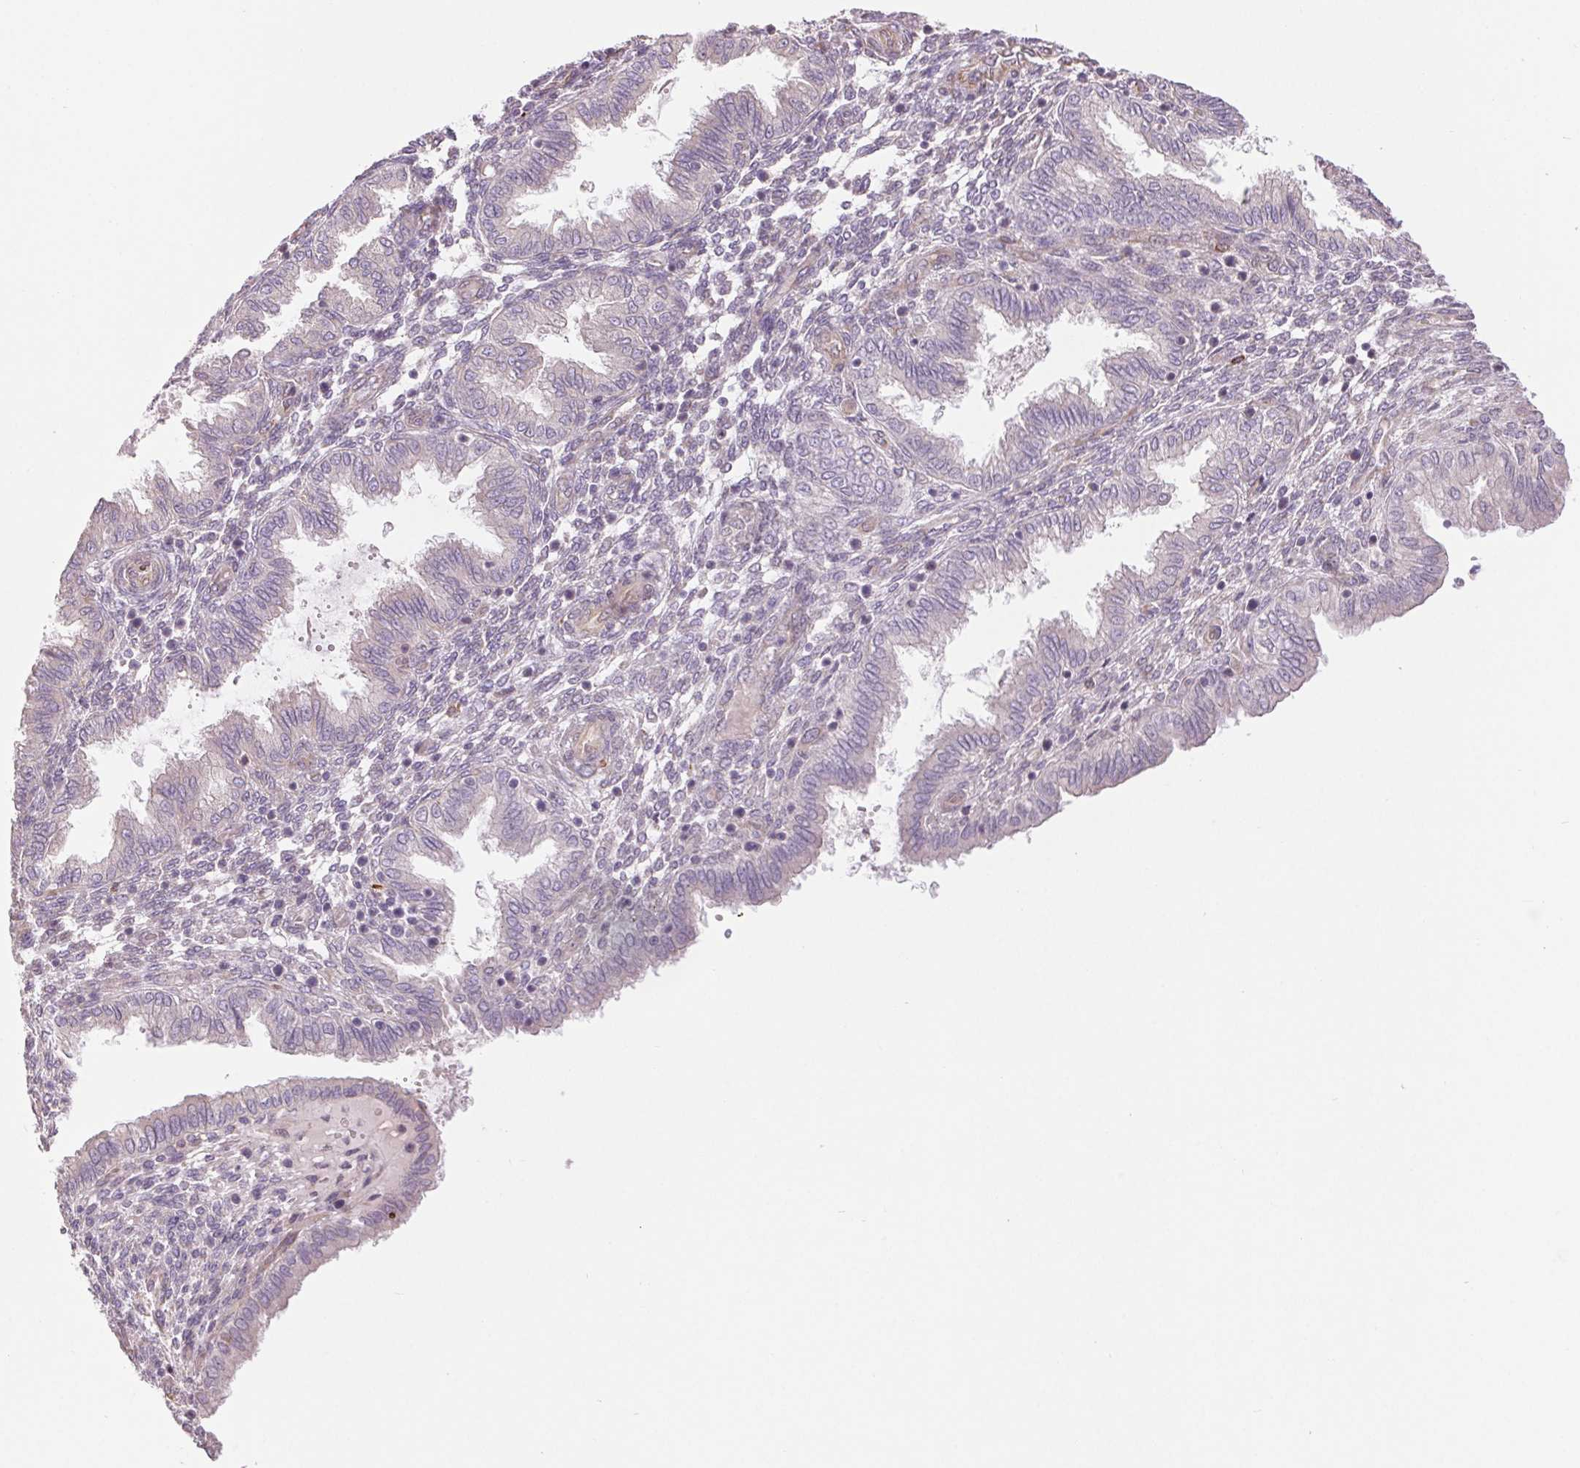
{"staining": {"intensity": "negative", "quantity": "none", "location": "none"}, "tissue": "endometrium", "cell_type": "Cells in endometrial stroma", "image_type": "normal", "snomed": [{"axis": "morphology", "description": "Normal tissue, NOS"}, {"axis": "topography", "description": "Endometrium"}], "caption": "This is an immunohistochemistry image of benign human endometrium. There is no expression in cells in endometrial stroma.", "gene": "METTL17", "patient": {"sex": "female", "age": 33}}